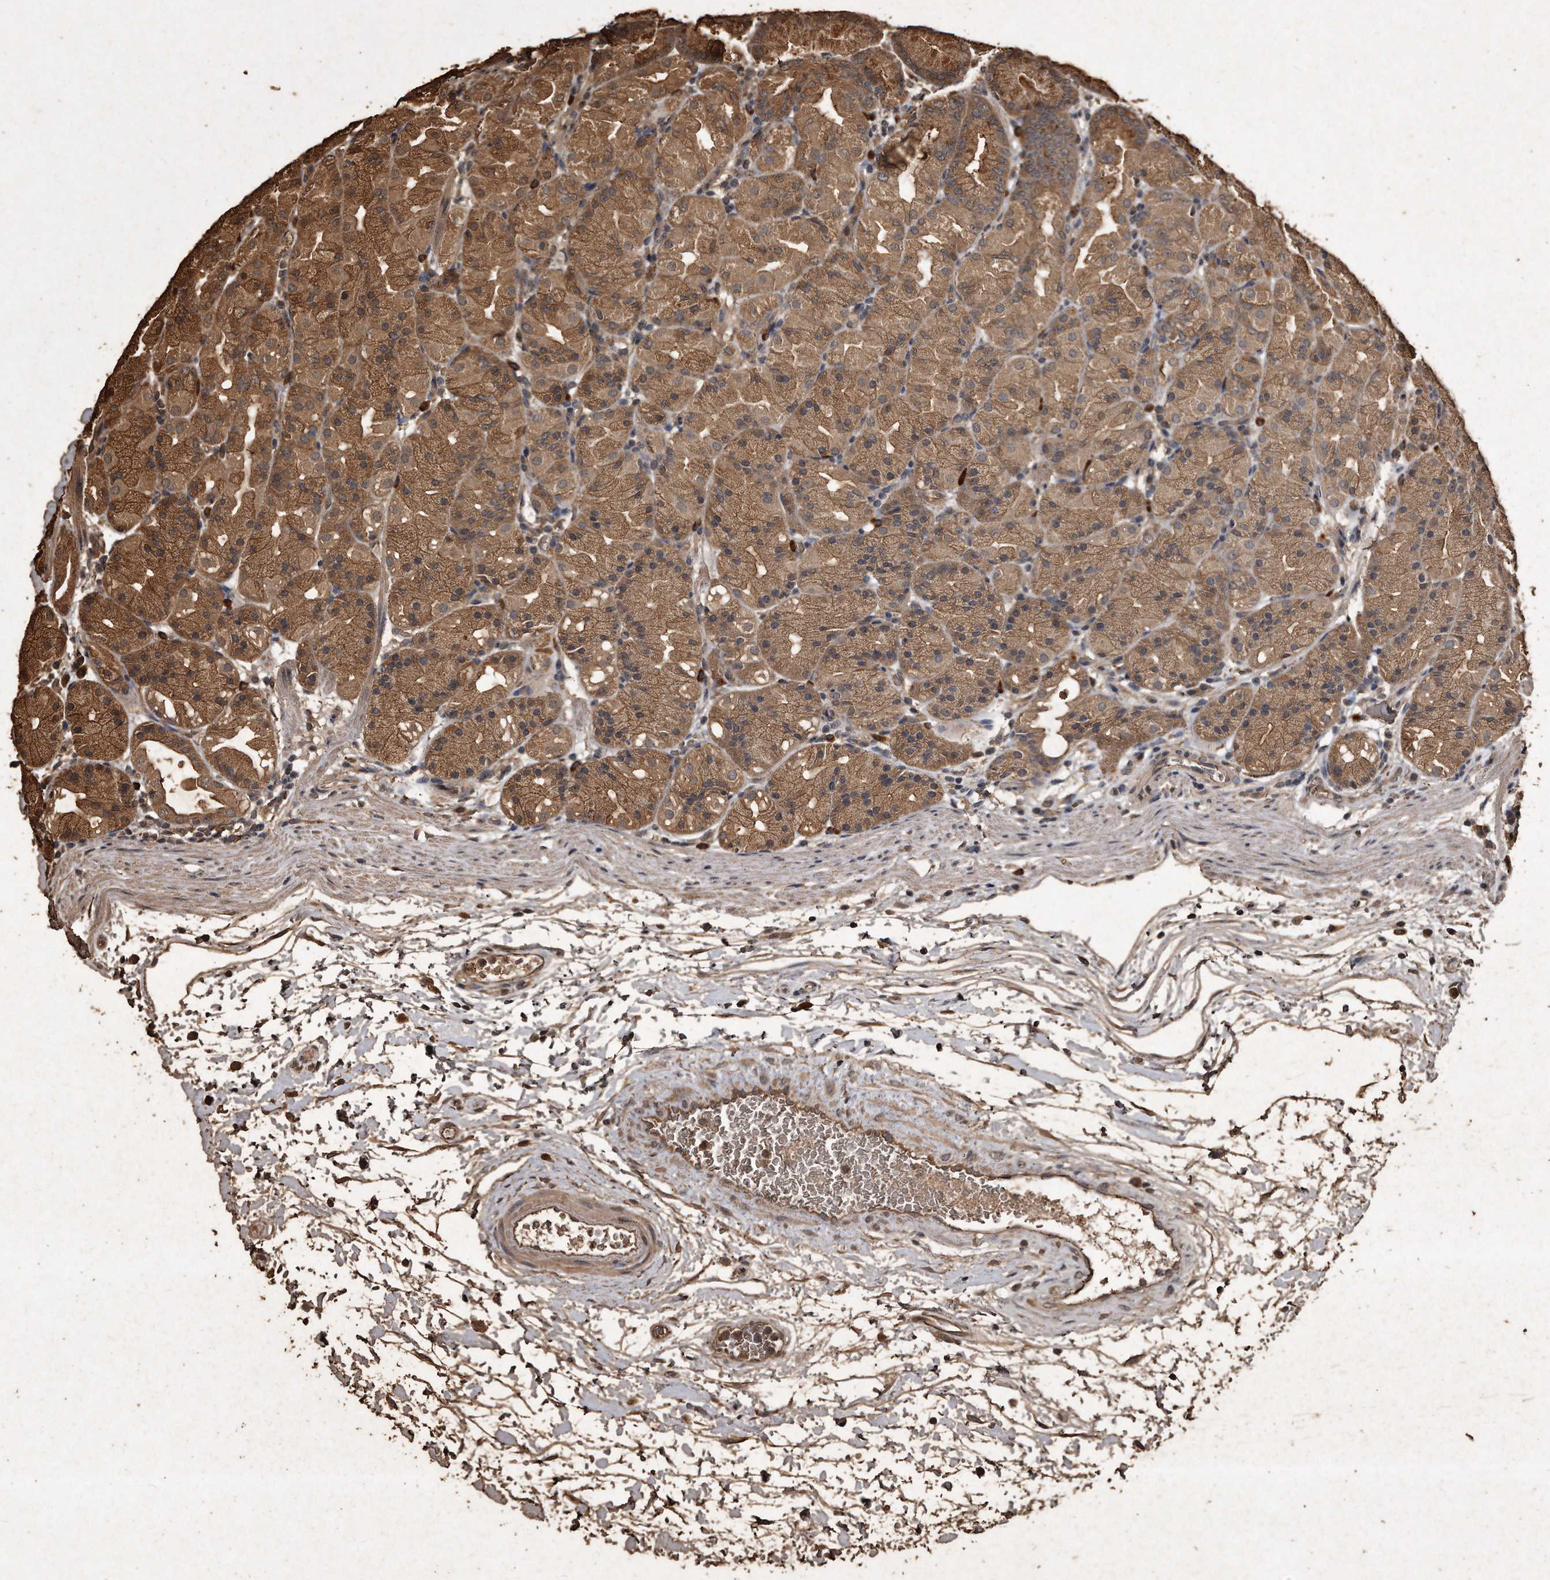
{"staining": {"intensity": "moderate", "quantity": ">75%", "location": "cytoplasmic/membranous"}, "tissue": "stomach", "cell_type": "Glandular cells", "image_type": "normal", "snomed": [{"axis": "morphology", "description": "Normal tissue, NOS"}, {"axis": "topography", "description": "Stomach, upper"}], "caption": "Immunohistochemistry (DAB (3,3'-diaminobenzidine)) staining of normal stomach reveals moderate cytoplasmic/membranous protein staining in about >75% of glandular cells.", "gene": "CFLAR", "patient": {"sex": "male", "age": 48}}